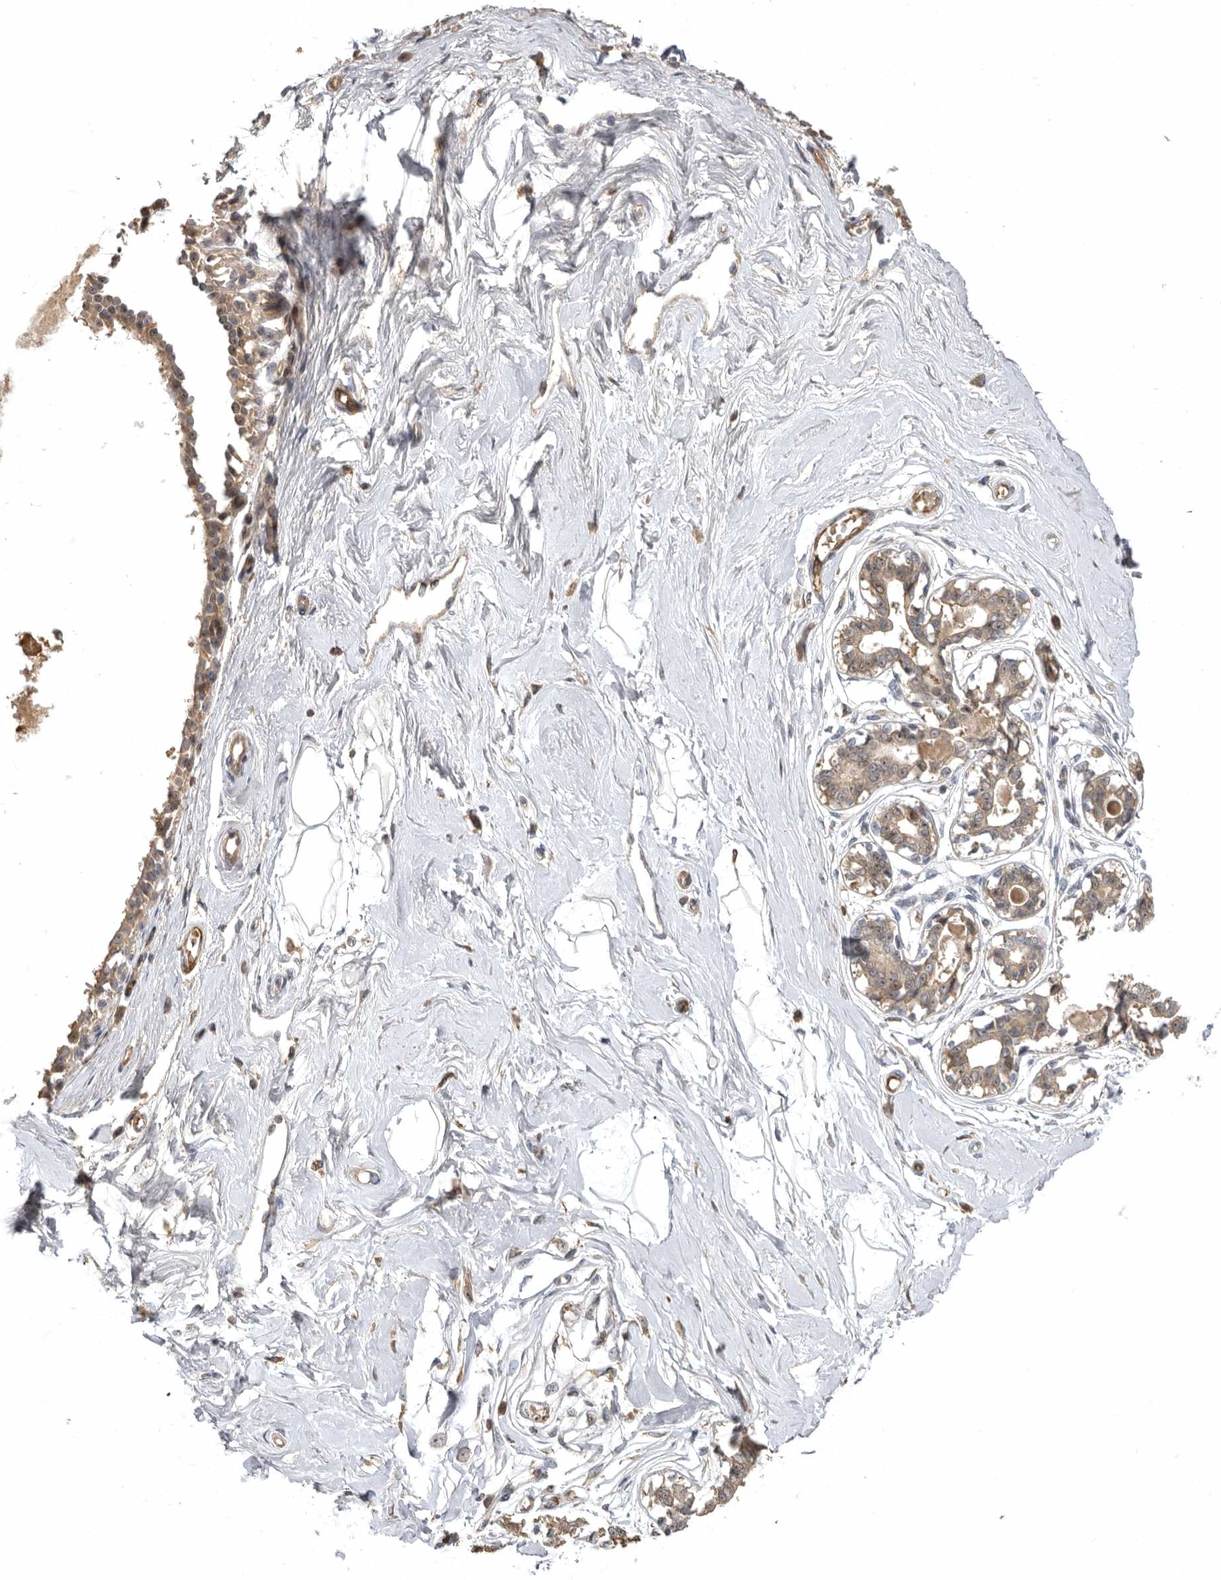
{"staining": {"intensity": "weak", "quantity": "25%-75%", "location": "cytoplasmic/membranous"}, "tissue": "breast", "cell_type": "Adipocytes", "image_type": "normal", "snomed": [{"axis": "morphology", "description": "Normal tissue, NOS"}, {"axis": "topography", "description": "Breast"}], "caption": "A histopathology image showing weak cytoplasmic/membranous staining in about 25%-75% of adipocytes in unremarkable breast, as visualized by brown immunohistochemical staining.", "gene": "KIF2B", "patient": {"sex": "female", "age": 45}}